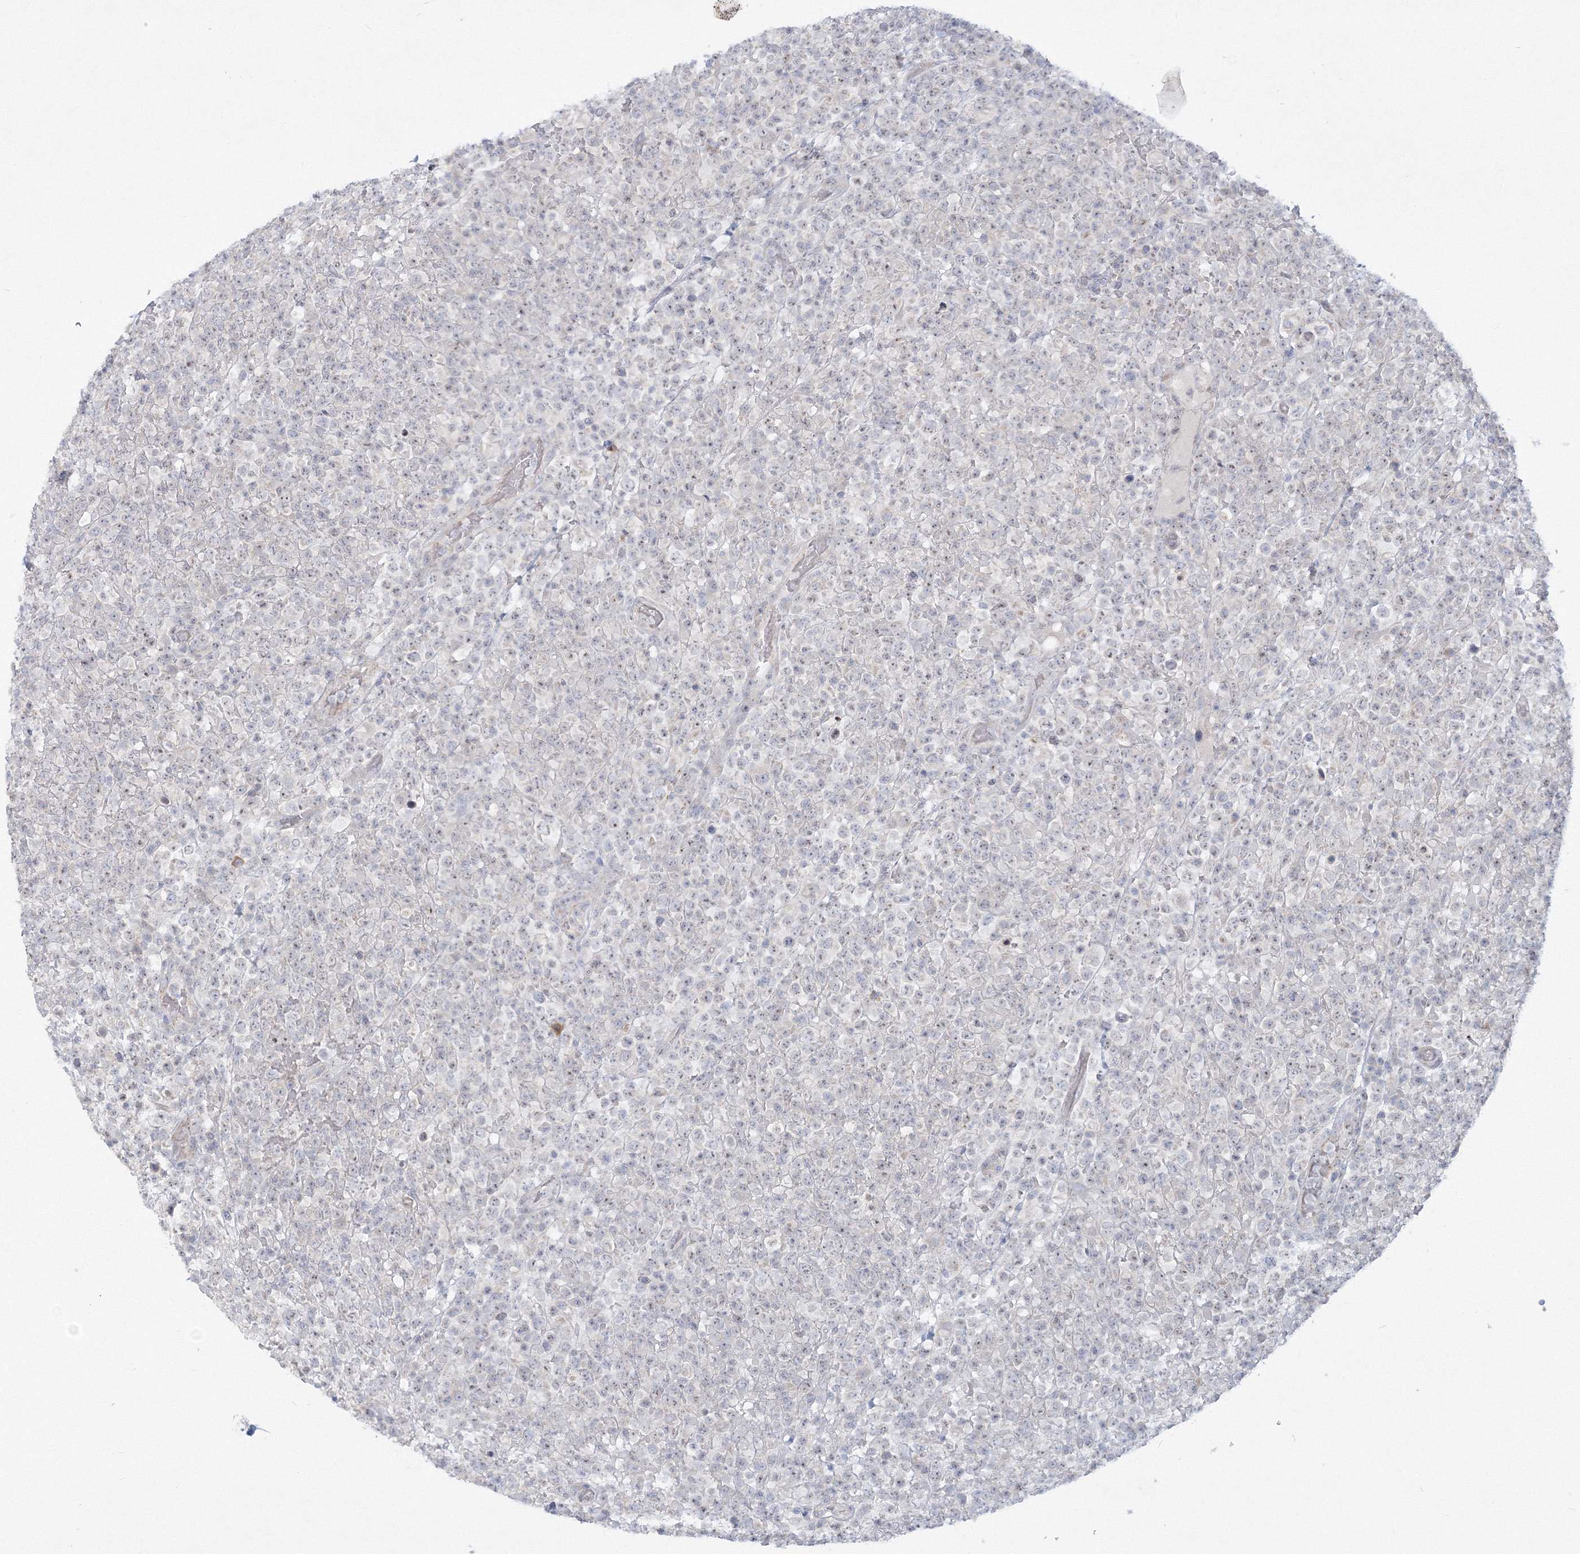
{"staining": {"intensity": "negative", "quantity": "none", "location": "none"}, "tissue": "lymphoma", "cell_type": "Tumor cells", "image_type": "cancer", "snomed": [{"axis": "morphology", "description": "Malignant lymphoma, non-Hodgkin's type, High grade"}, {"axis": "topography", "description": "Colon"}], "caption": "Immunohistochemical staining of lymphoma demonstrates no significant expression in tumor cells.", "gene": "WDR49", "patient": {"sex": "female", "age": 53}}